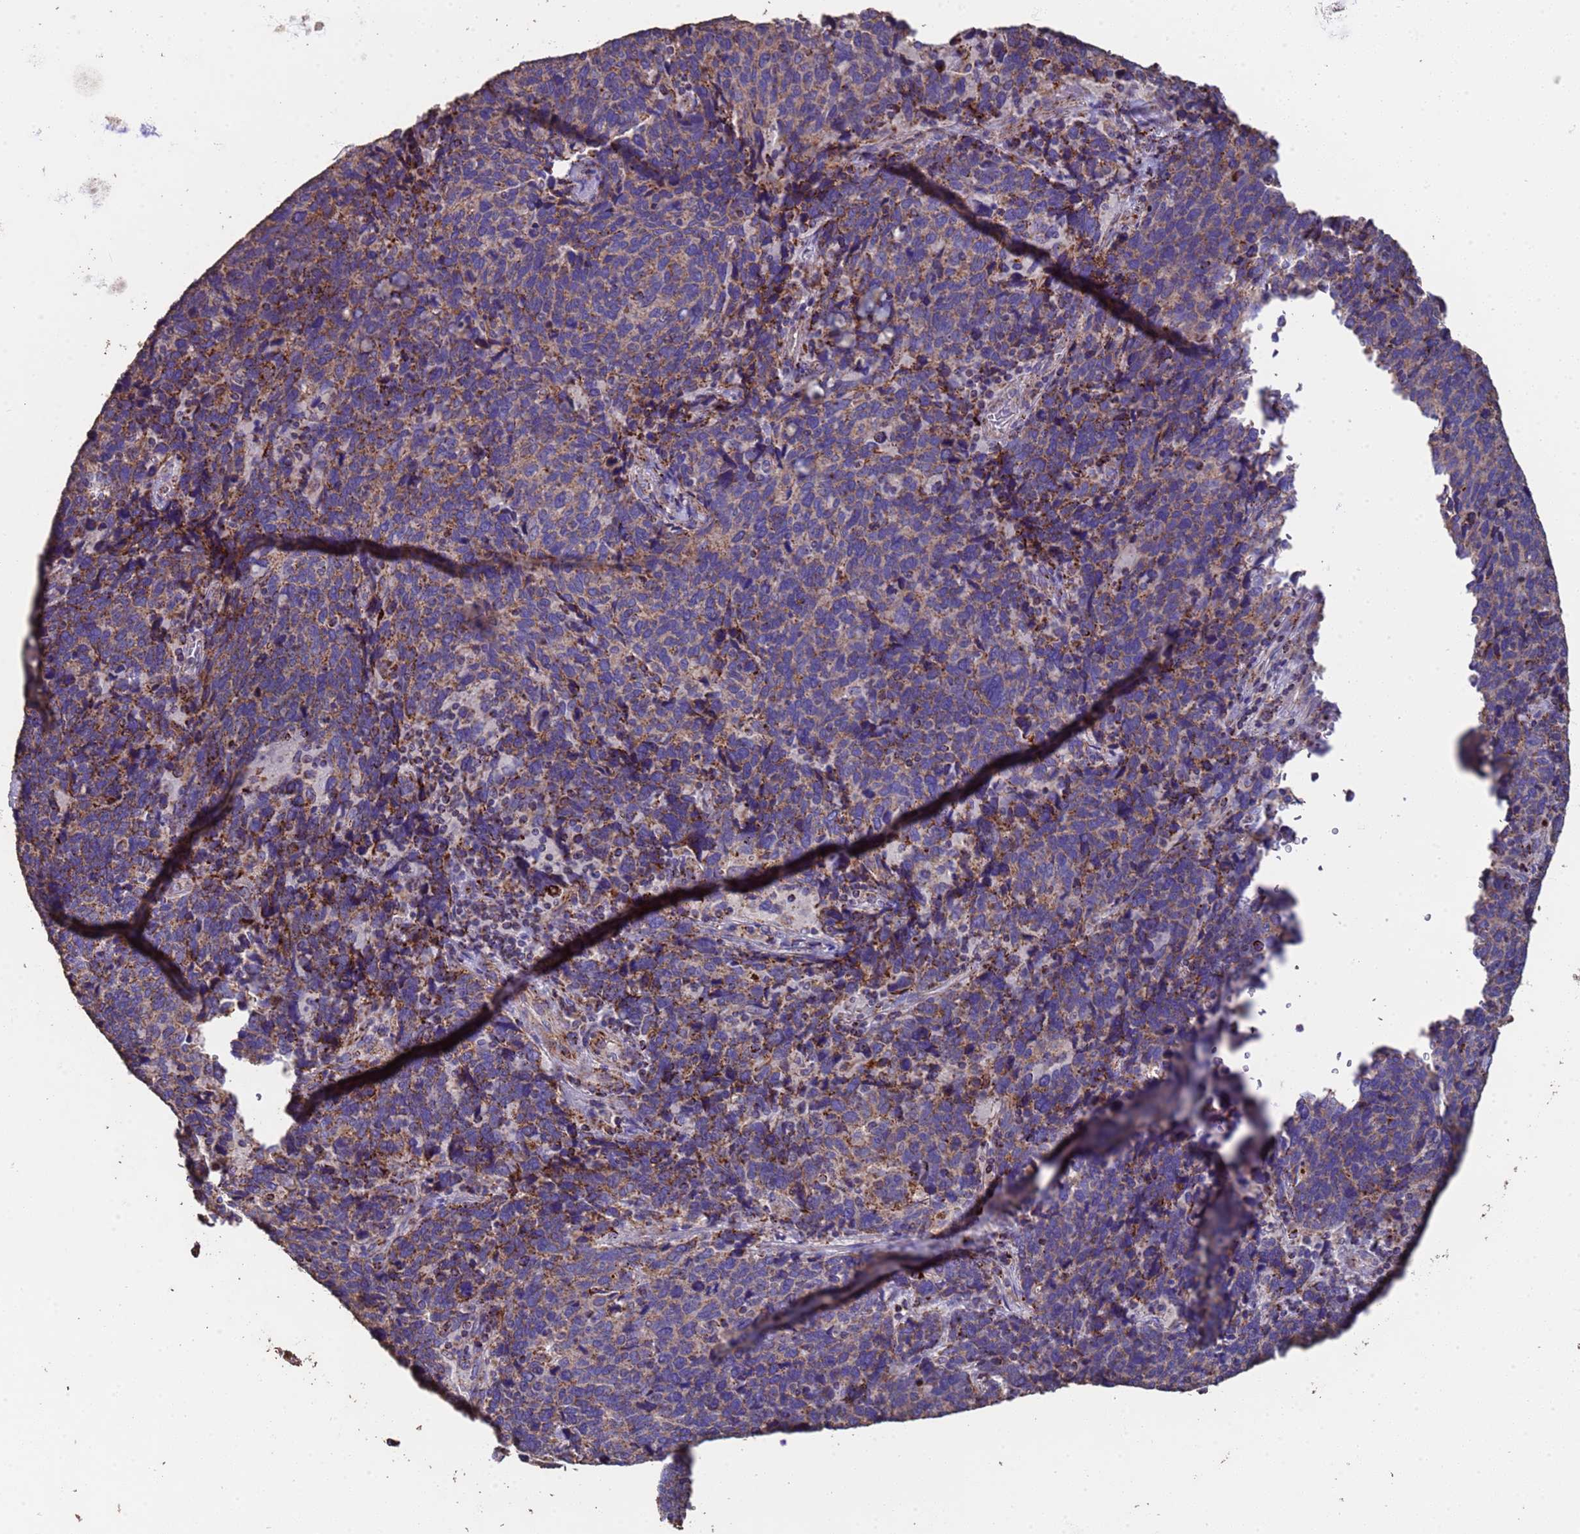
{"staining": {"intensity": "moderate", "quantity": "25%-75%", "location": "cytoplasmic/membranous"}, "tissue": "cervical cancer", "cell_type": "Tumor cells", "image_type": "cancer", "snomed": [{"axis": "morphology", "description": "Squamous cell carcinoma, NOS"}, {"axis": "topography", "description": "Cervix"}], "caption": "This micrograph exhibits cervical squamous cell carcinoma stained with immunohistochemistry (IHC) to label a protein in brown. The cytoplasmic/membranous of tumor cells show moderate positivity for the protein. Nuclei are counter-stained blue.", "gene": "ZNFX1", "patient": {"sex": "female", "age": 41}}